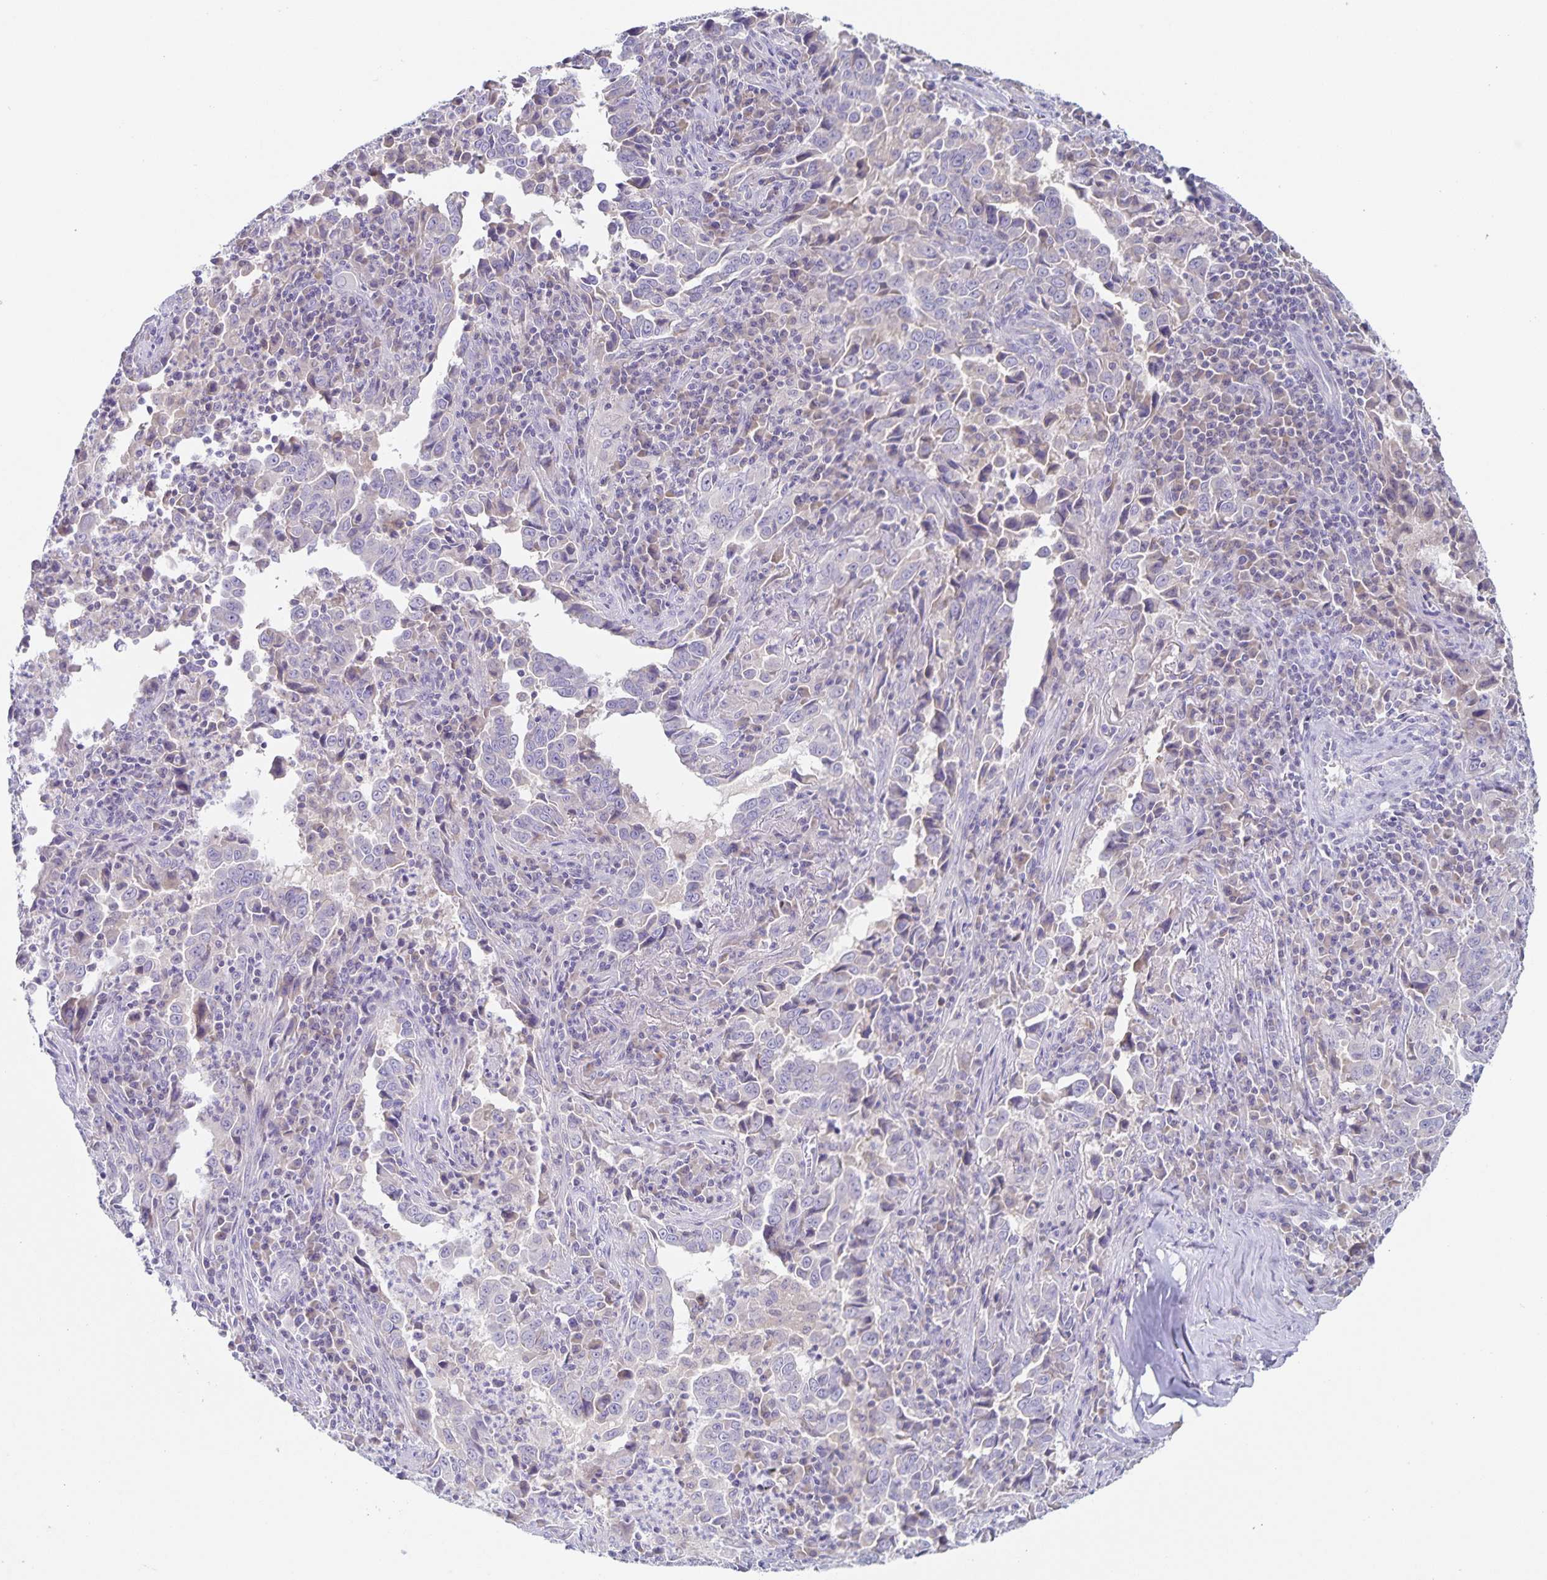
{"staining": {"intensity": "negative", "quantity": "none", "location": "none"}, "tissue": "lung cancer", "cell_type": "Tumor cells", "image_type": "cancer", "snomed": [{"axis": "morphology", "description": "Adenocarcinoma, NOS"}, {"axis": "topography", "description": "Lung"}], "caption": "Lung cancer was stained to show a protein in brown. There is no significant expression in tumor cells. The staining is performed using DAB (3,3'-diaminobenzidine) brown chromogen with nuclei counter-stained in using hematoxylin.", "gene": "RPL36A", "patient": {"sex": "male", "age": 67}}